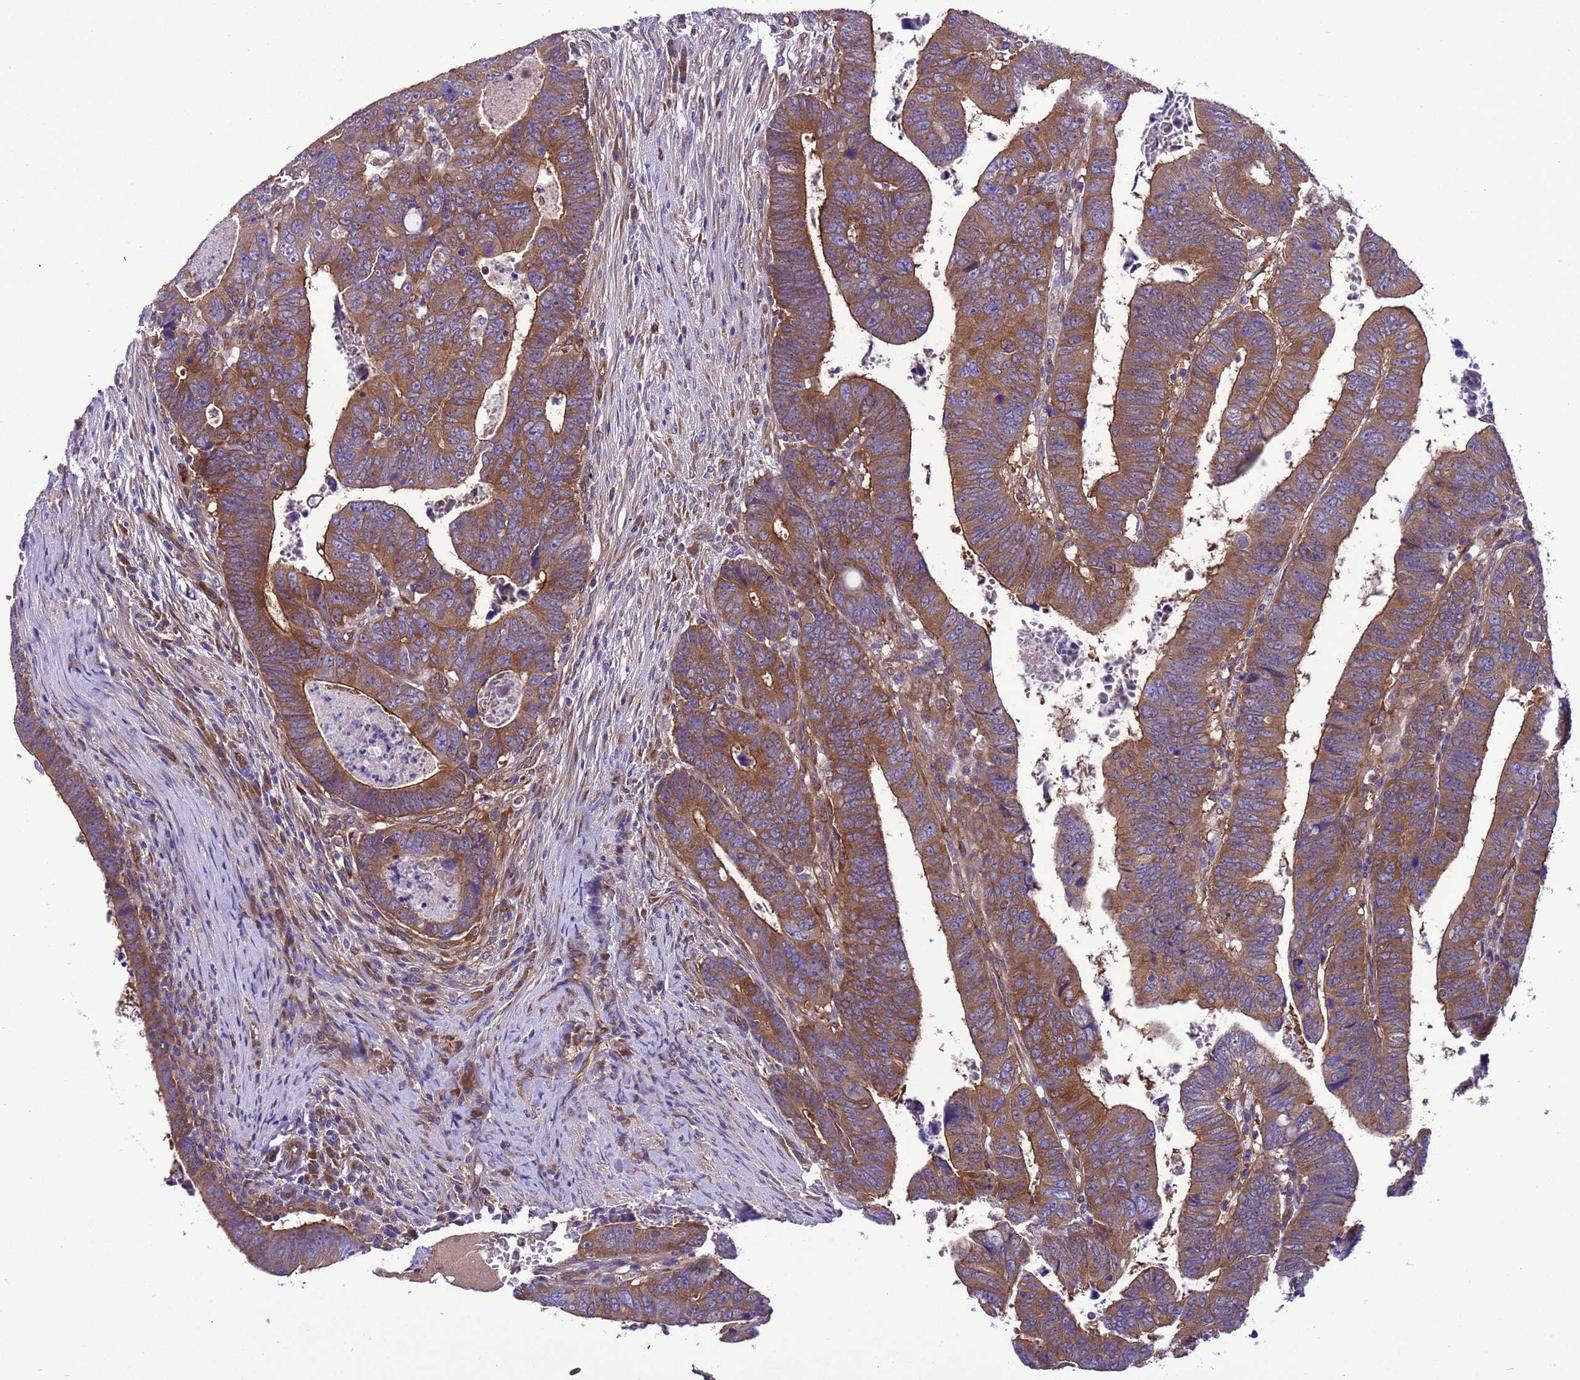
{"staining": {"intensity": "moderate", "quantity": ">75%", "location": "cytoplasmic/membranous"}, "tissue": "colorectal cancer", "cell_type": "Tumor cells", "image_type": "cancer", "snomed": [{"axis": "morphology", "description": "Normal tissue, NOS"}, {"axis": "morphology", "description": "Adenocarcinoma, NOS"}, {"axis": "topography", "description": "Rectum"}], "caption": "DAB (3,3'-diaminobenzidine) immunohistochemical staining of colorectal adenocarcinoma displays moderate cytoplasmic/membranous protein expression in about >75% of tumor cells. (DAB (3,3'-diaminobenzidine) IHC with brightfield microscopy, high magnification).", "gene": "RABEP2", "patient": {"sex": "female", "age": 65}}